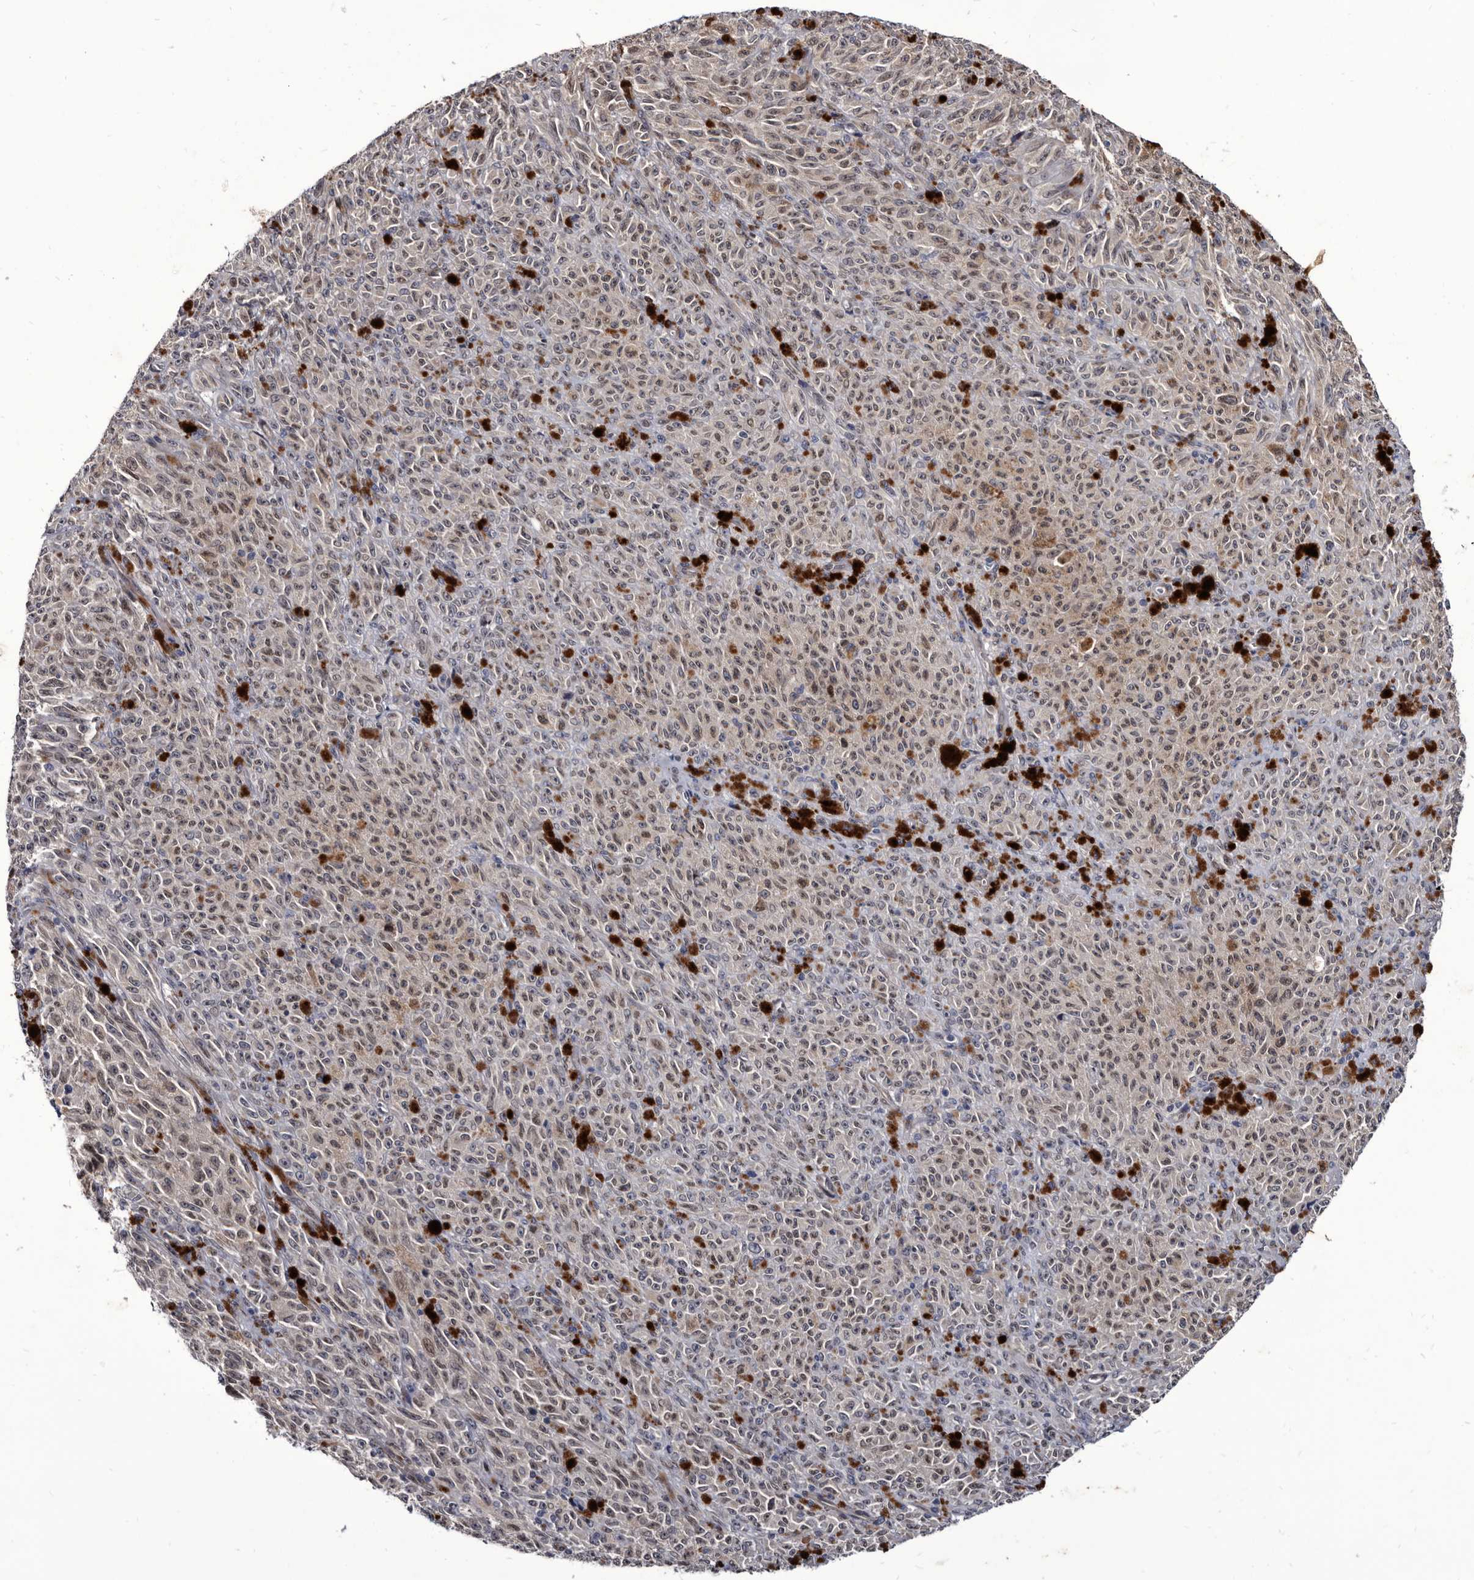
{"staining": {"intensity": "weak", "quantity": "25%-75%", "location": "cytoplasmic/membranous,nuclear"}, "tissue": "melanoma", "cell_type": "Tumor cells", "image_type": "cancer", "snomed": [{"axis": "morphology", "description": "Malignant melanoma, NOS"}, {"axis": "topography", "description": "Skin"}], "caption": "A brown stain labels weak cytoplasmic/membranous and nuclear staining of a protein in malignant melanoma tumor cells.", "gene": "PROM1", "patient": {"sex": "female", "age": 82}}